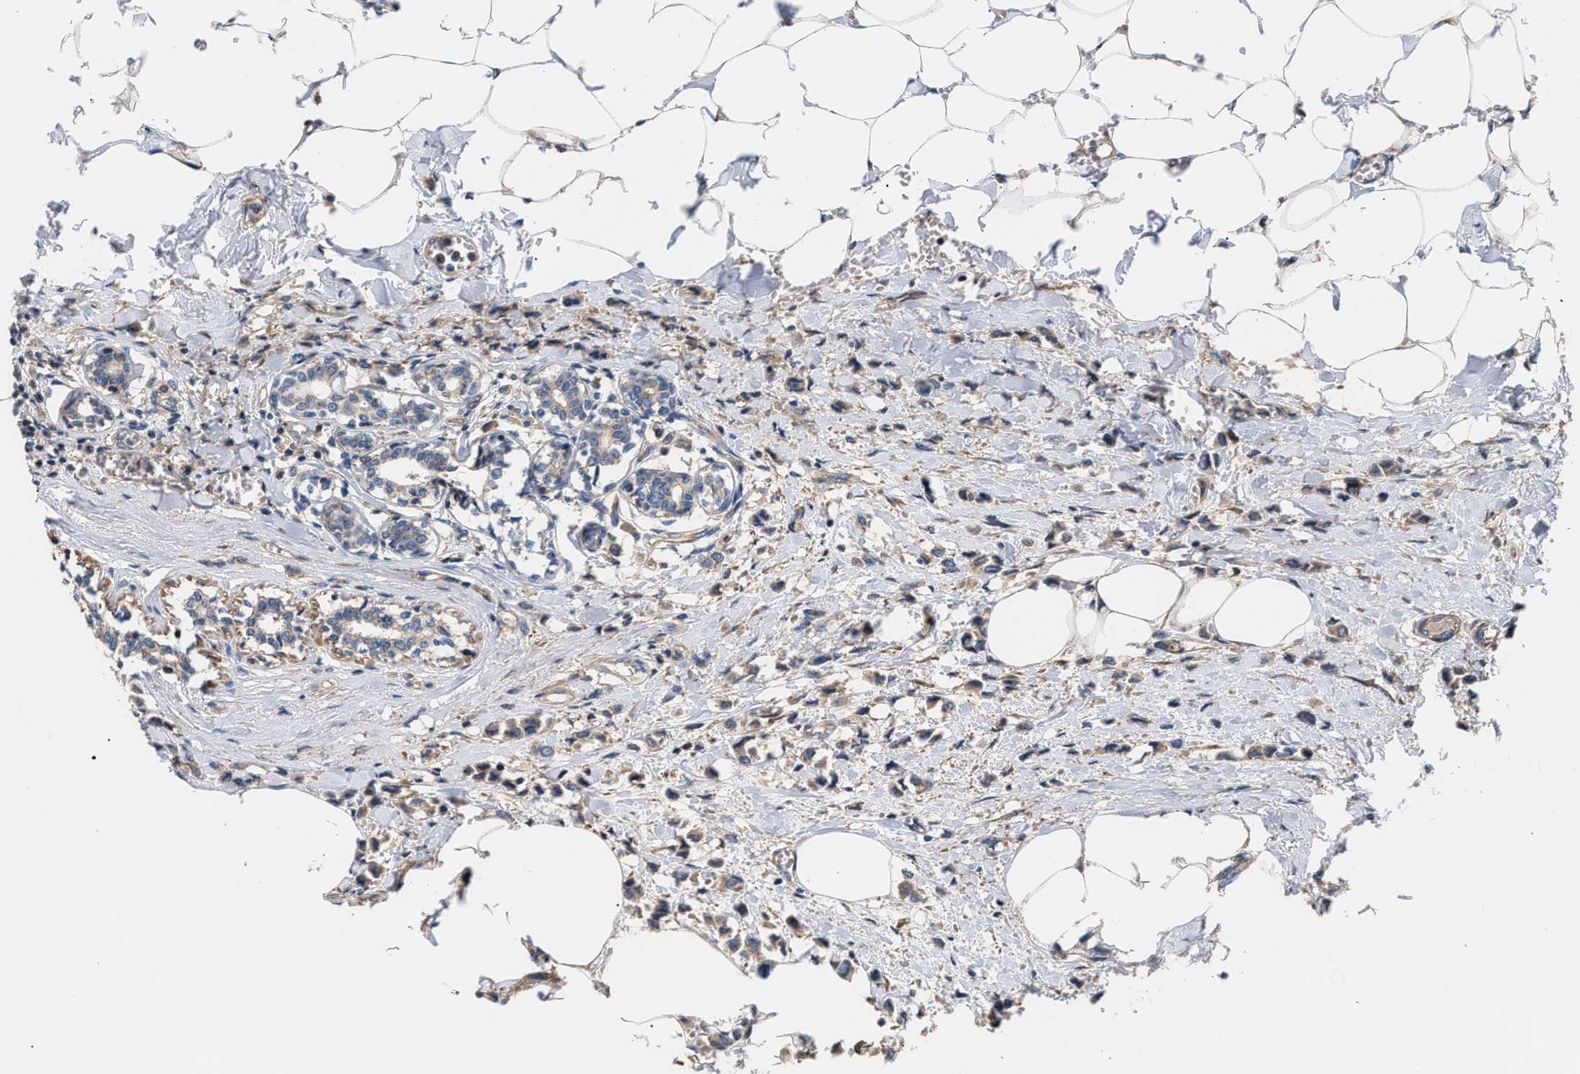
{"staining": {"intensity": "moderate", "quantity": "25%-75%", "location": "cytoplasmic/membranous"}, "tissue": "breast cancer", "cell_type": "Tumor cells", "image_type": "cancer", "snomed": [{"axis": "morphology", "description": "Lobular carcinoma"}, {"axis": "topography", "description": "Breast"}], "caption": "Protein expression analysis of human breast lobular carcinoma reveals moderate cytoplasmic/membranous staining in approximately 25%-75% of tumor cells. (brown staining indicates protein expression, while blue staining denotes nuclei).", "gene": "STAU1", "patient": {"sex": "female", "age": 51}}